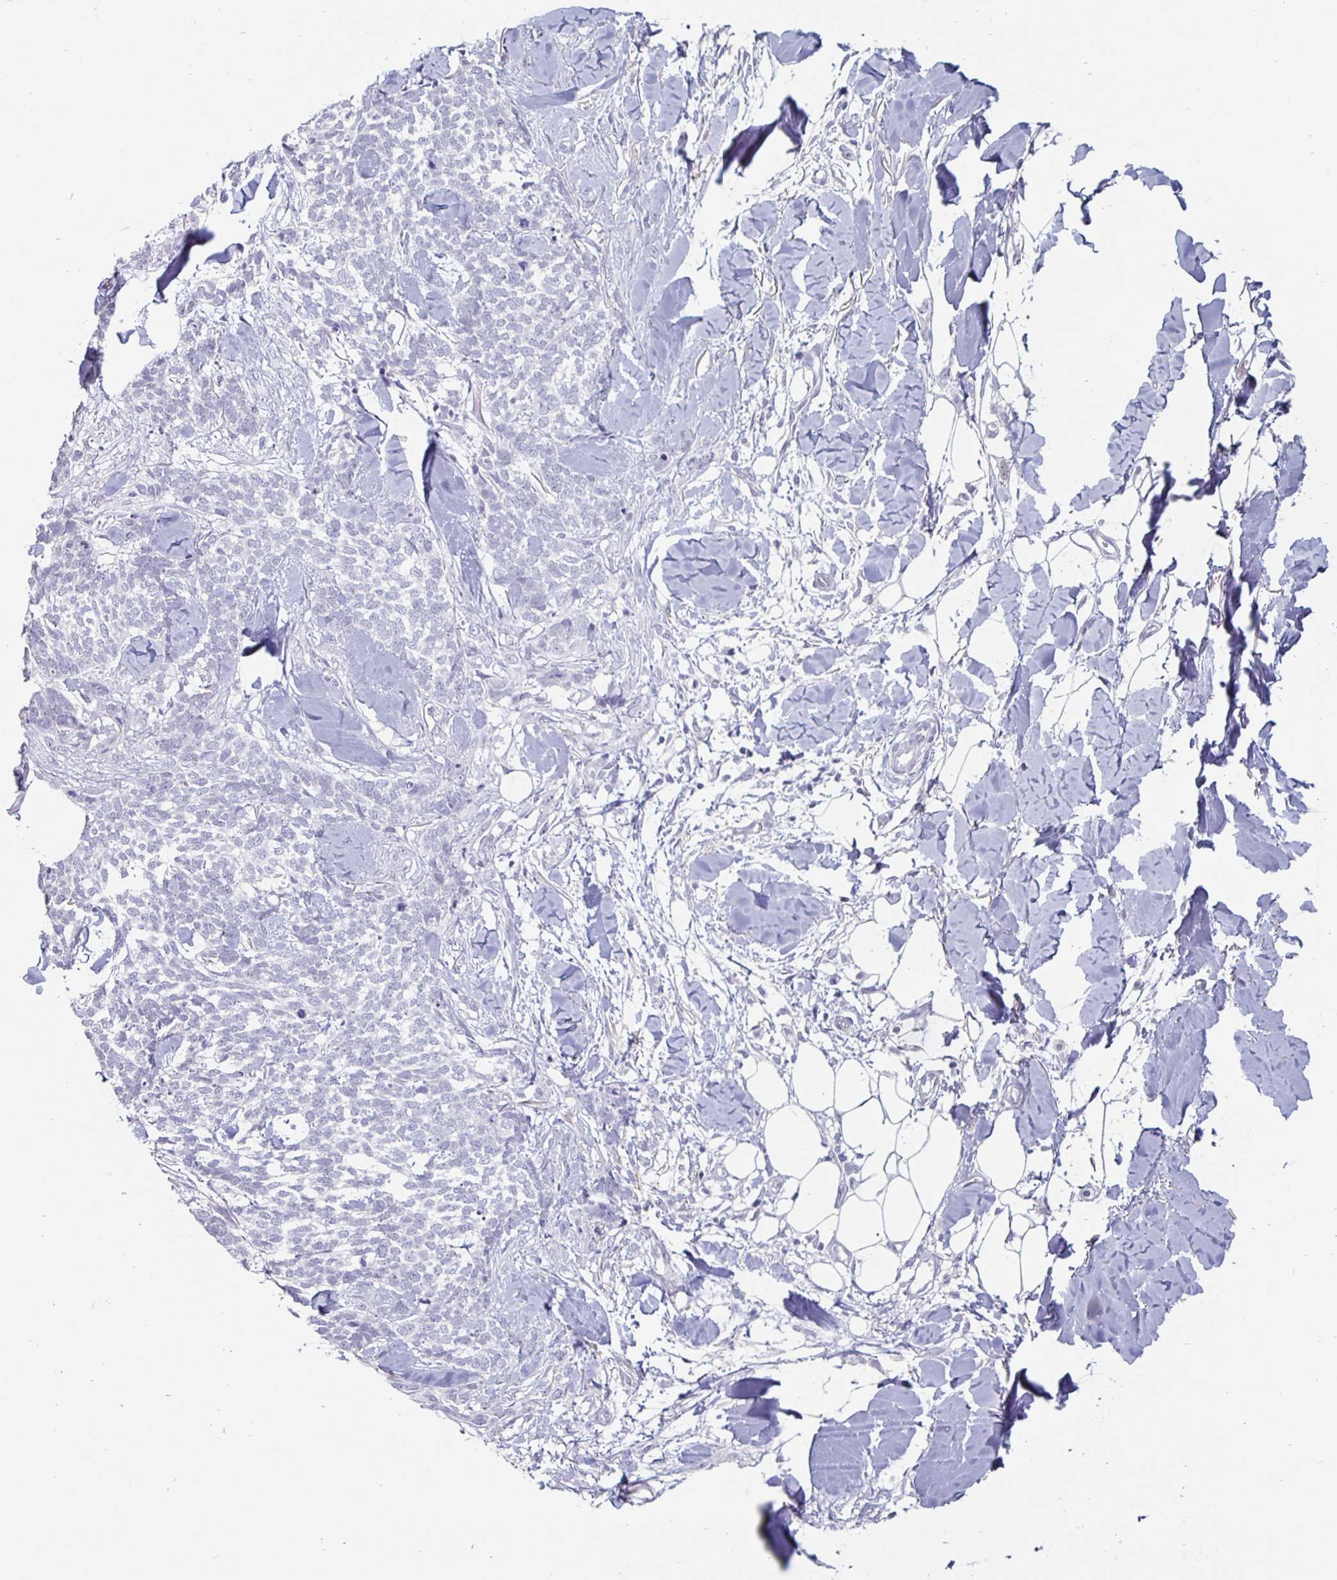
{"staining": {"intensity": "negative", "quantity": "none", "location": "none"}, "tissue": "skin cancer", "cell_type": "Tumor cells", "image_type": "cancer", "snomed": [{"axis": "morphology", "description": "Basal cell carcinoma"}, {"axis": "topography", "description": "Skin"}], "caption": "High magnification brightfield microscopy of skin cancer stained with DAB (3,3'-diaminobenzidine) (brown) and counterstained with hematoxylin (blue): tumor cells show no significant positivity.", "gene": "OOSP2", "patient": {"sex": "female", "age": 59}}